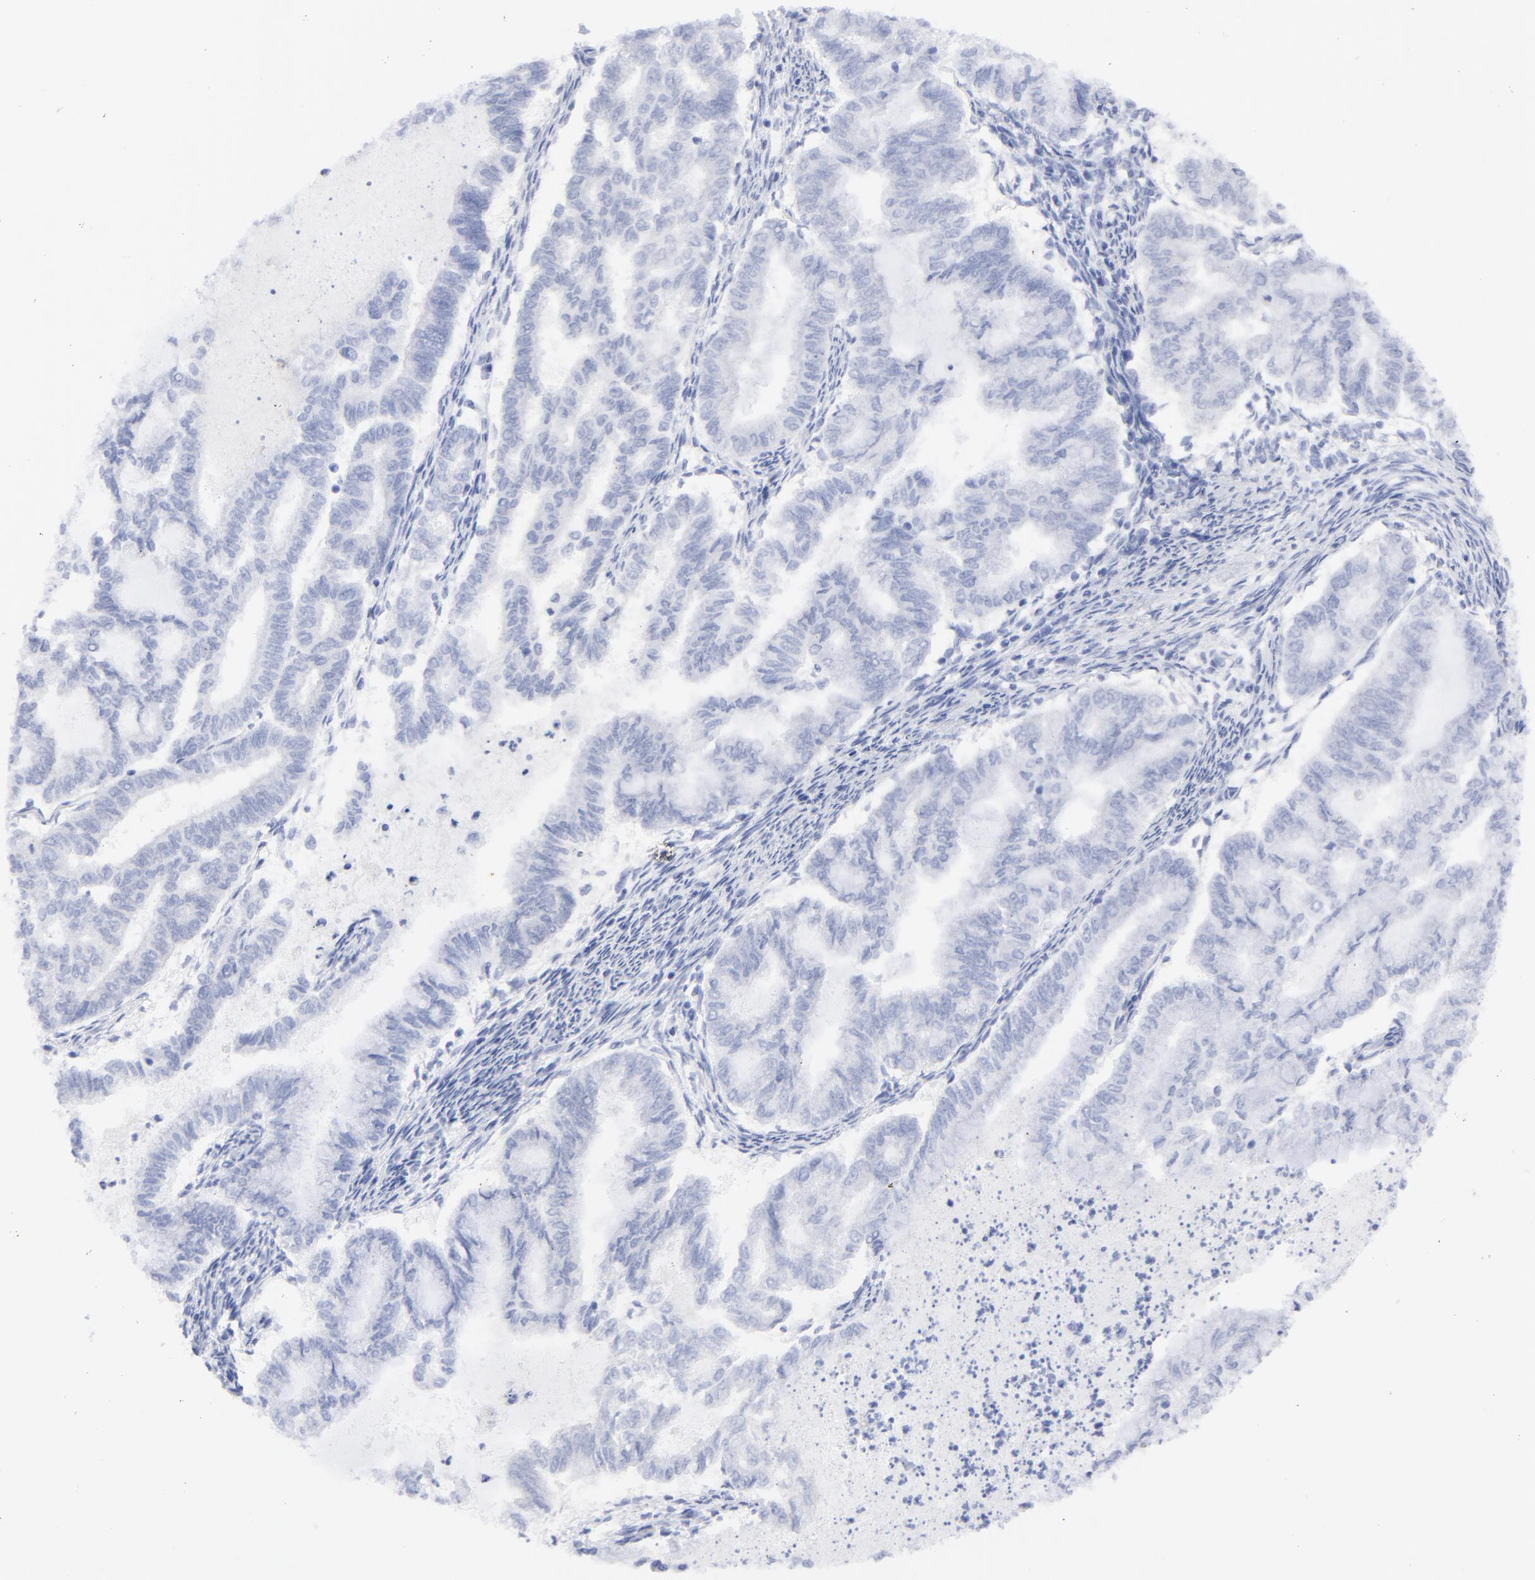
{"staining": {"intensity": "negative", "quantity": "none", "location": "none"}, "tissue": "endometrial cancer", "cell_type": "Tumor cells", "image_type": "cancer", "snomed": [{"axis": "morphology", "description": "Adenocarcinoma, NOS"}, {"axis": "topography", "description": "Endometrium"}], "caption": "Adenocarcinoma (endometrial) stained for a protein using immunohistochemistry reveals no staining tumor cells.", "gene": "CNTN3", "patient": {"sex": "female", "age": 79}}